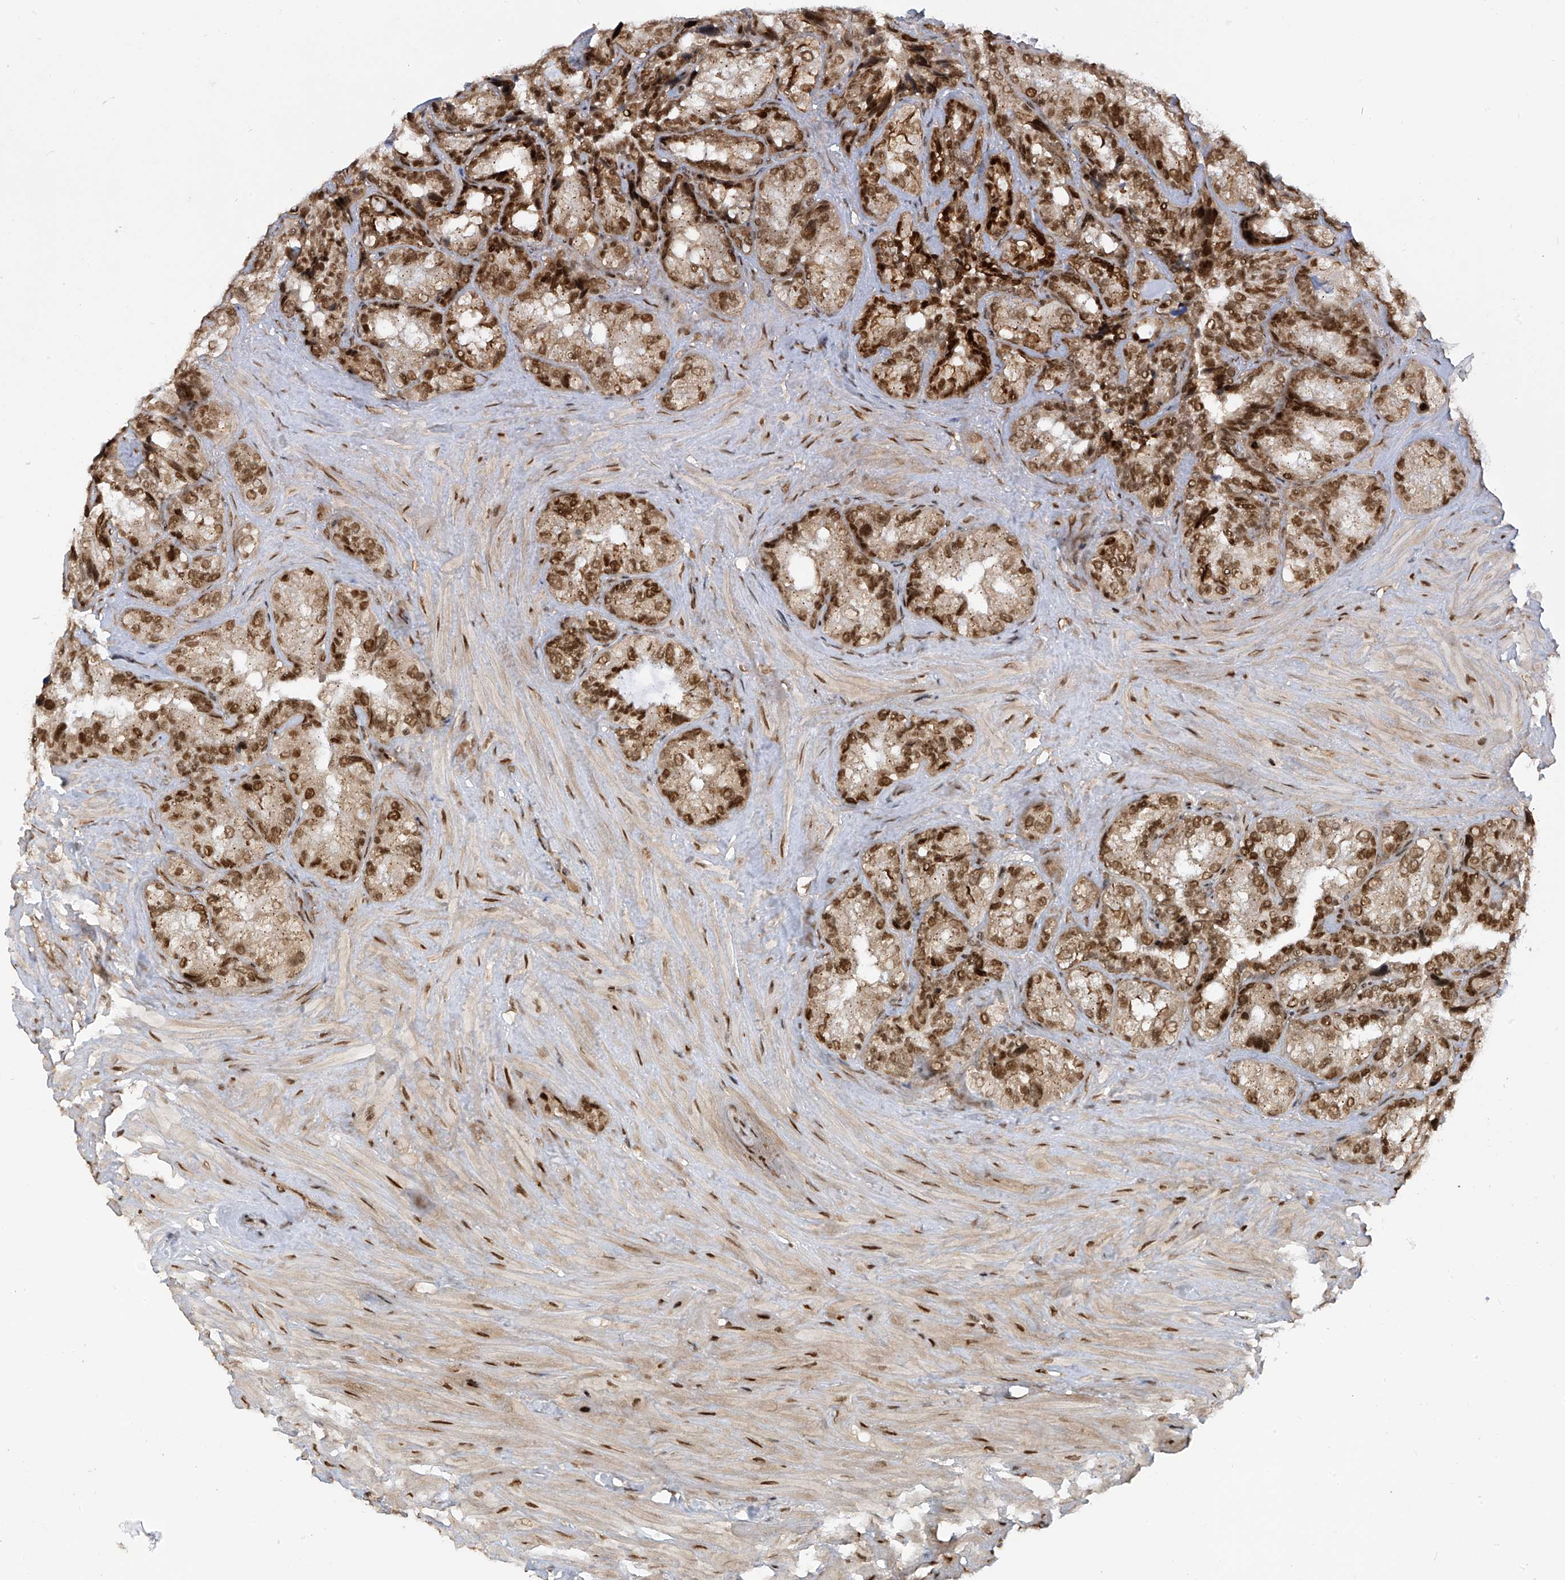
{"staining": {"intensity": "strong", "quantity": ">75%", "location": "nuclear"}, "tissue": "seminal vesicle", "cell_type": "Glandular cells", "image_type": "normal", "snomed": [{"axis": "morphology", "description": "Normal tissue, NOS"}, {"axis": "topography", "description": "Prostate"}, {"axis": "topography", "description": "Seminal veicle"}], "caption": "High-magnification brightfield microscopy of normal seminal vesicle stained with DAB (3,3'-diaminobenzidine) (brown) and counterstained with hematoxylin (blue). glandular cells exhibit strong nuclear positivity is present in about>75% of cells.", "gene": "ARHGEF3", "patient": {"sex": "male", "age": 68}}